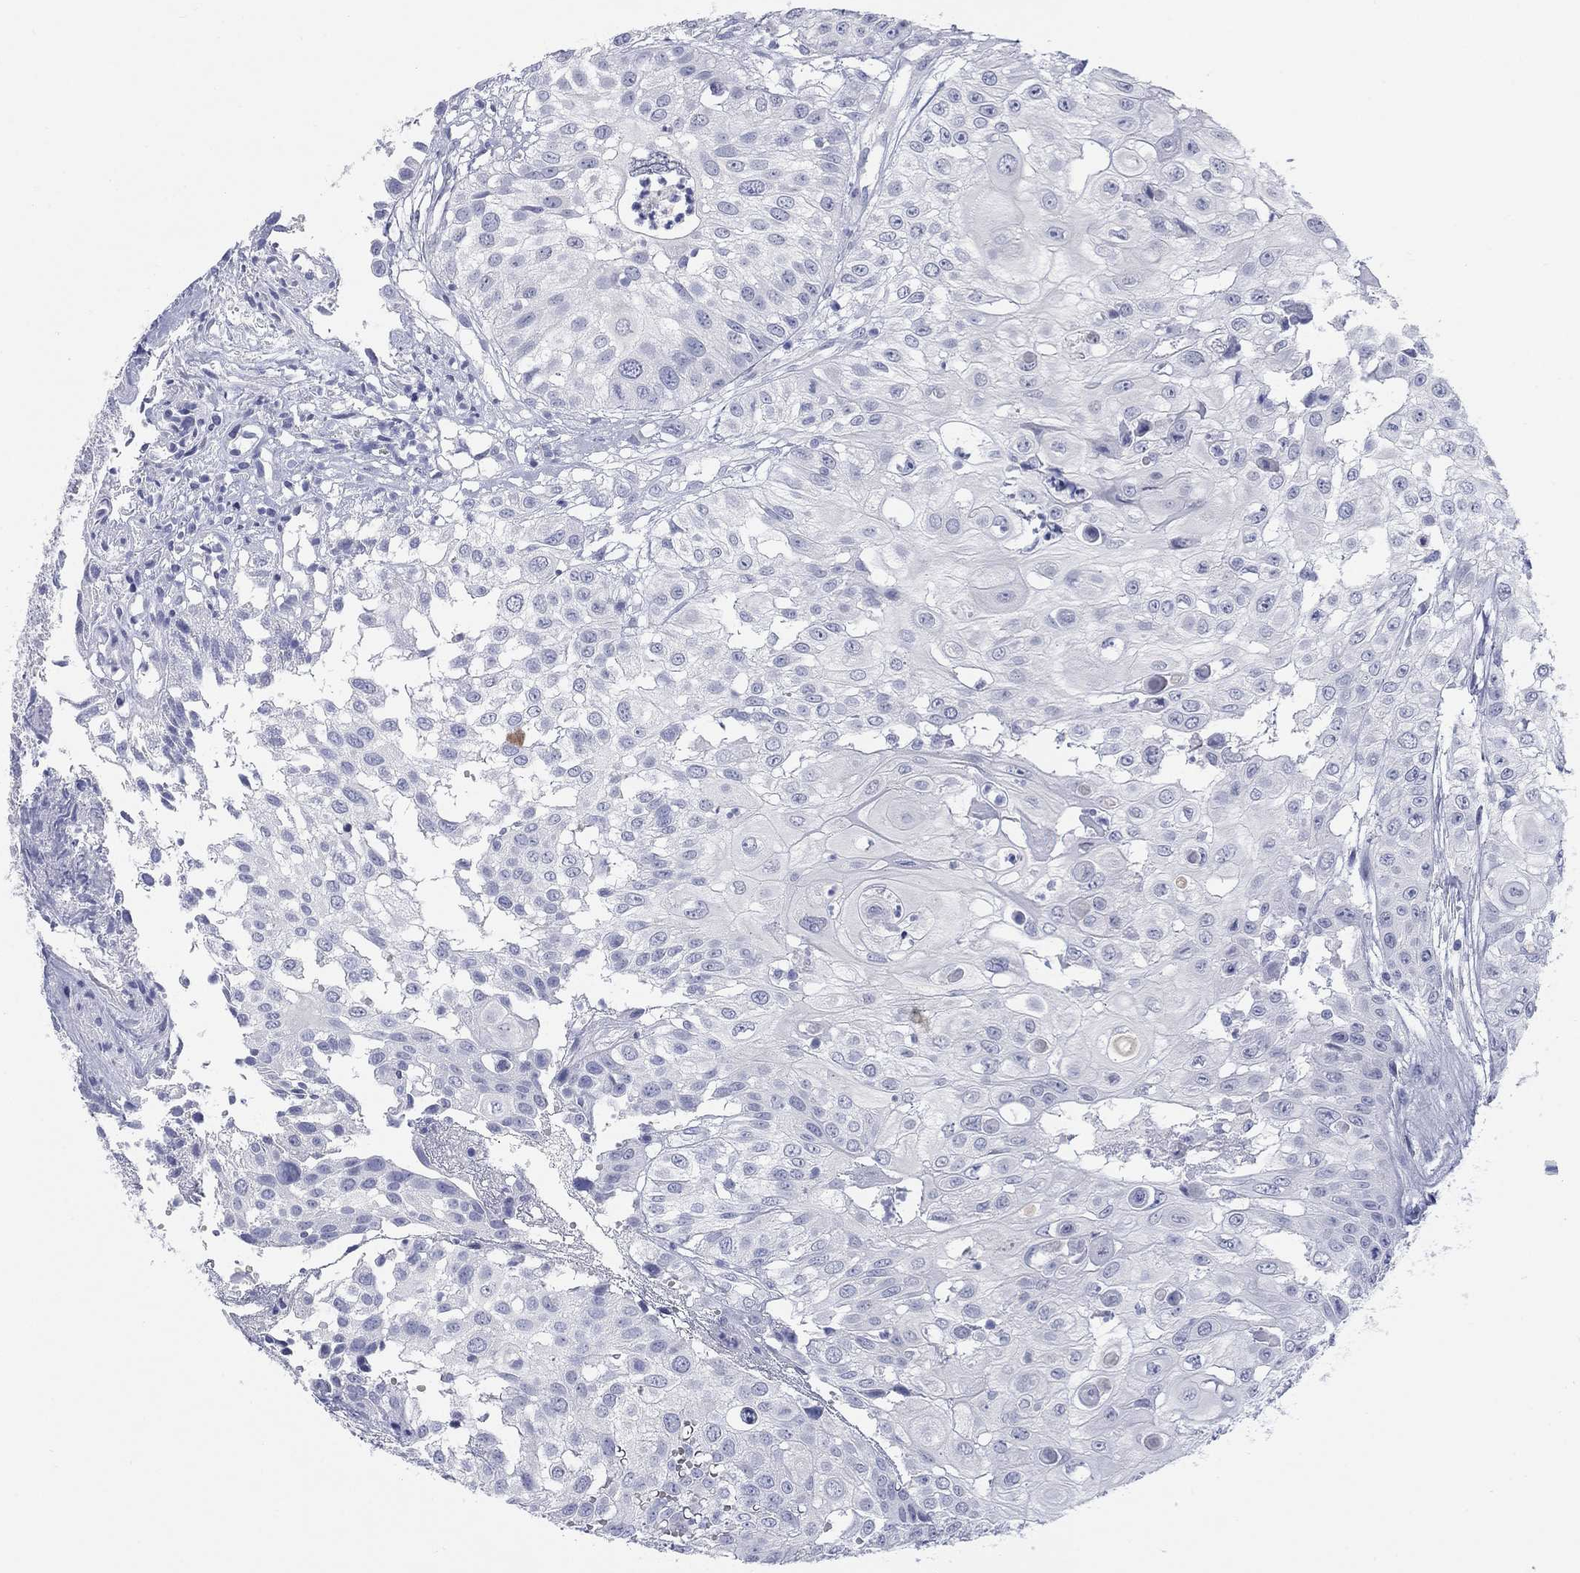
{"staining": {"intensity": "negative", "quantity": "none", "location": "none"}, "tissue": "urothelial cancer", "cell_type": "Tumor cells", "image_type": "cancer", "snomed": [{"axis": "morphology", "description": "Urothelial carcinoma, High grade"}, {"axis": "topography", "description": "Urinary bladder"}], "caption": "This is an immunohistochemistry (IHC) image of human urothelial cancer. There is no staining in tumor cells.", "gene": "ATP6V1G2", "patient": {"sex": "female", "age": 79}}